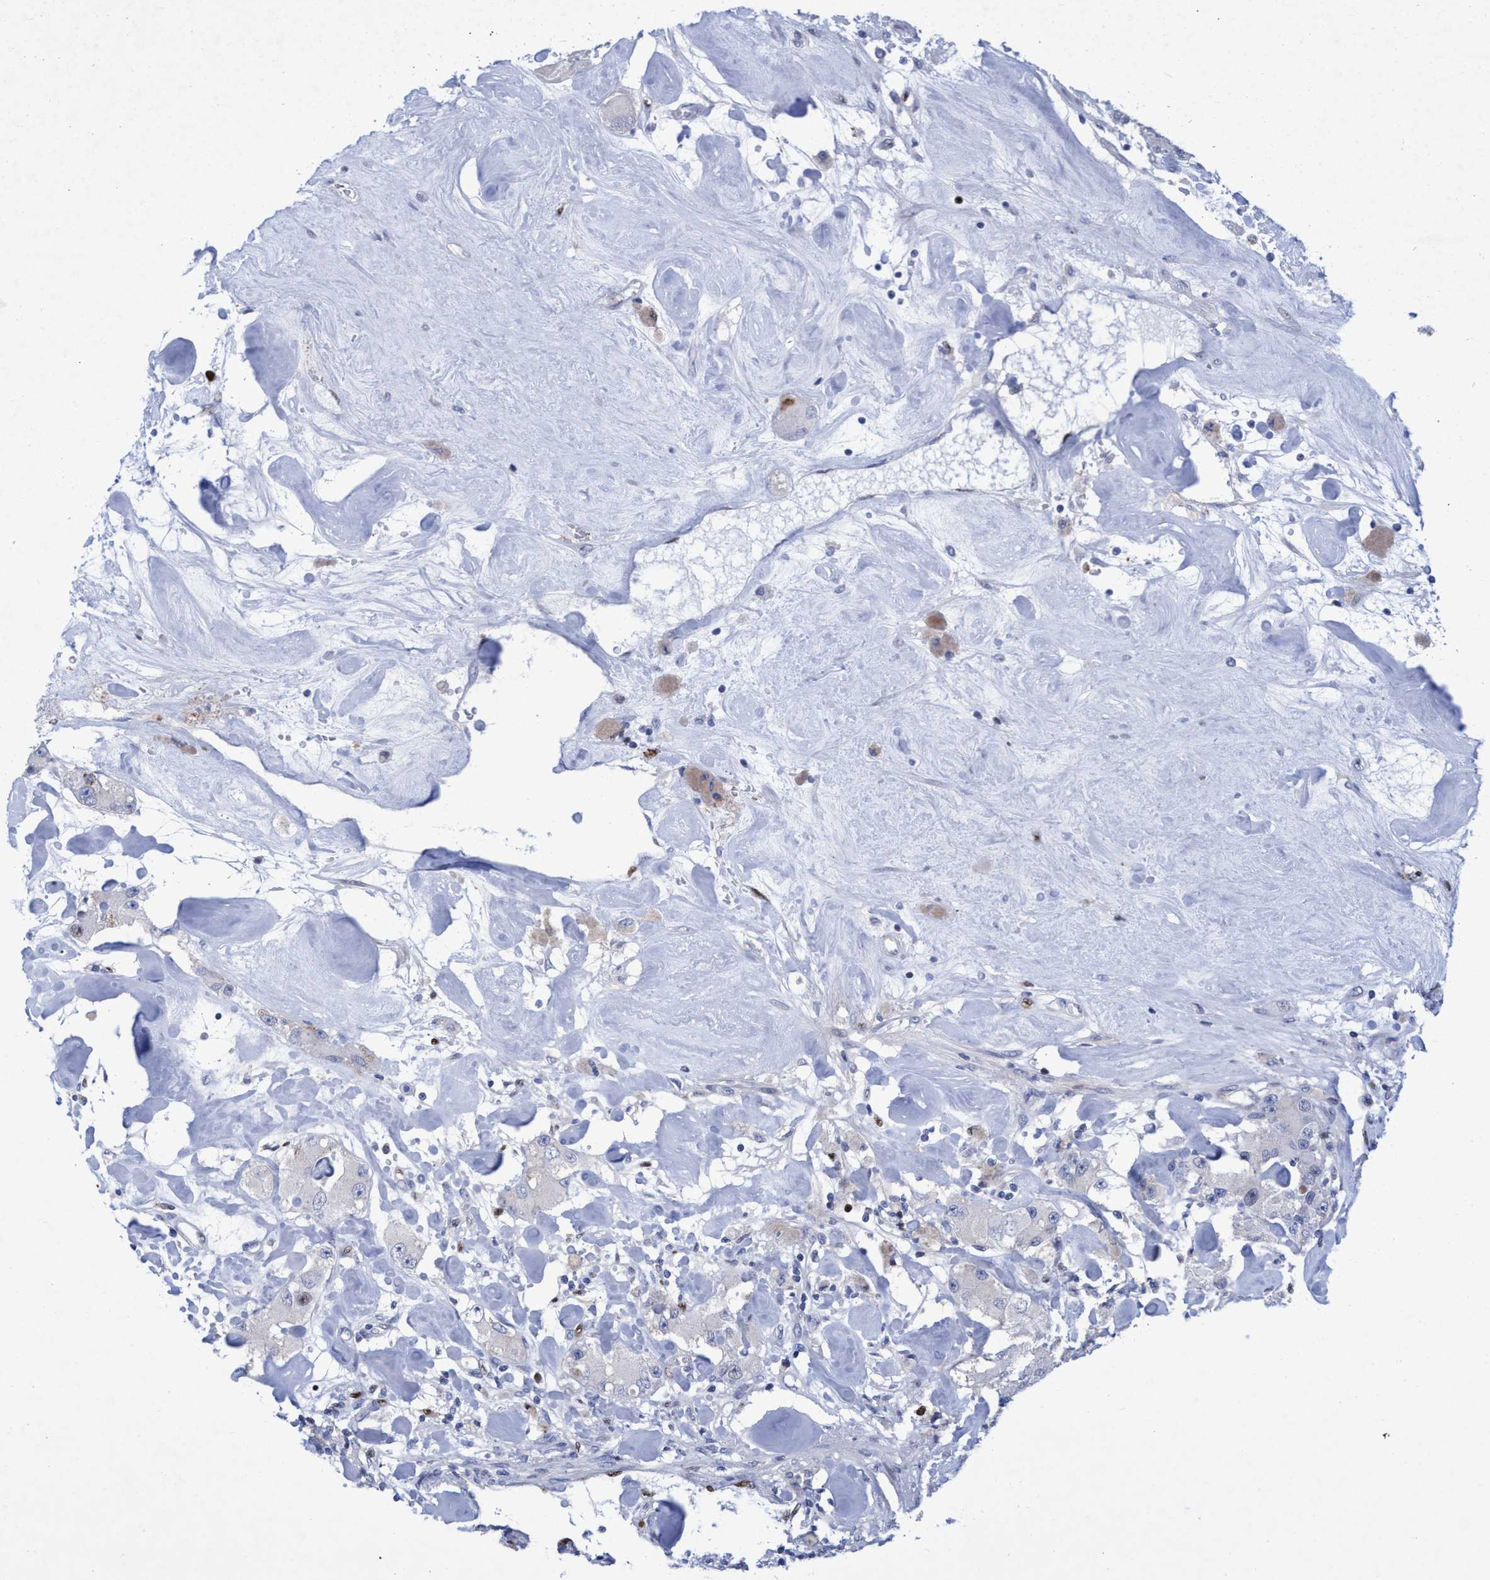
{"staining": {"intensity": "weak", "quantity": "<25%", "location": "nuclear"}, "tissue": "carcinoid", "cell_type": "Tumor cells", "image_type": "cancer", "snomed": [{"axis": "morphology", "description": "Carcinoid, malignant, NOS"}, {"axis": "topography", "description": "Pancreas"}], "caption": "The image reveals no staining of tumor cells in carcinoid.", "gene": "R3HCC1", "patient": {"sex": "male", "age": 41}}